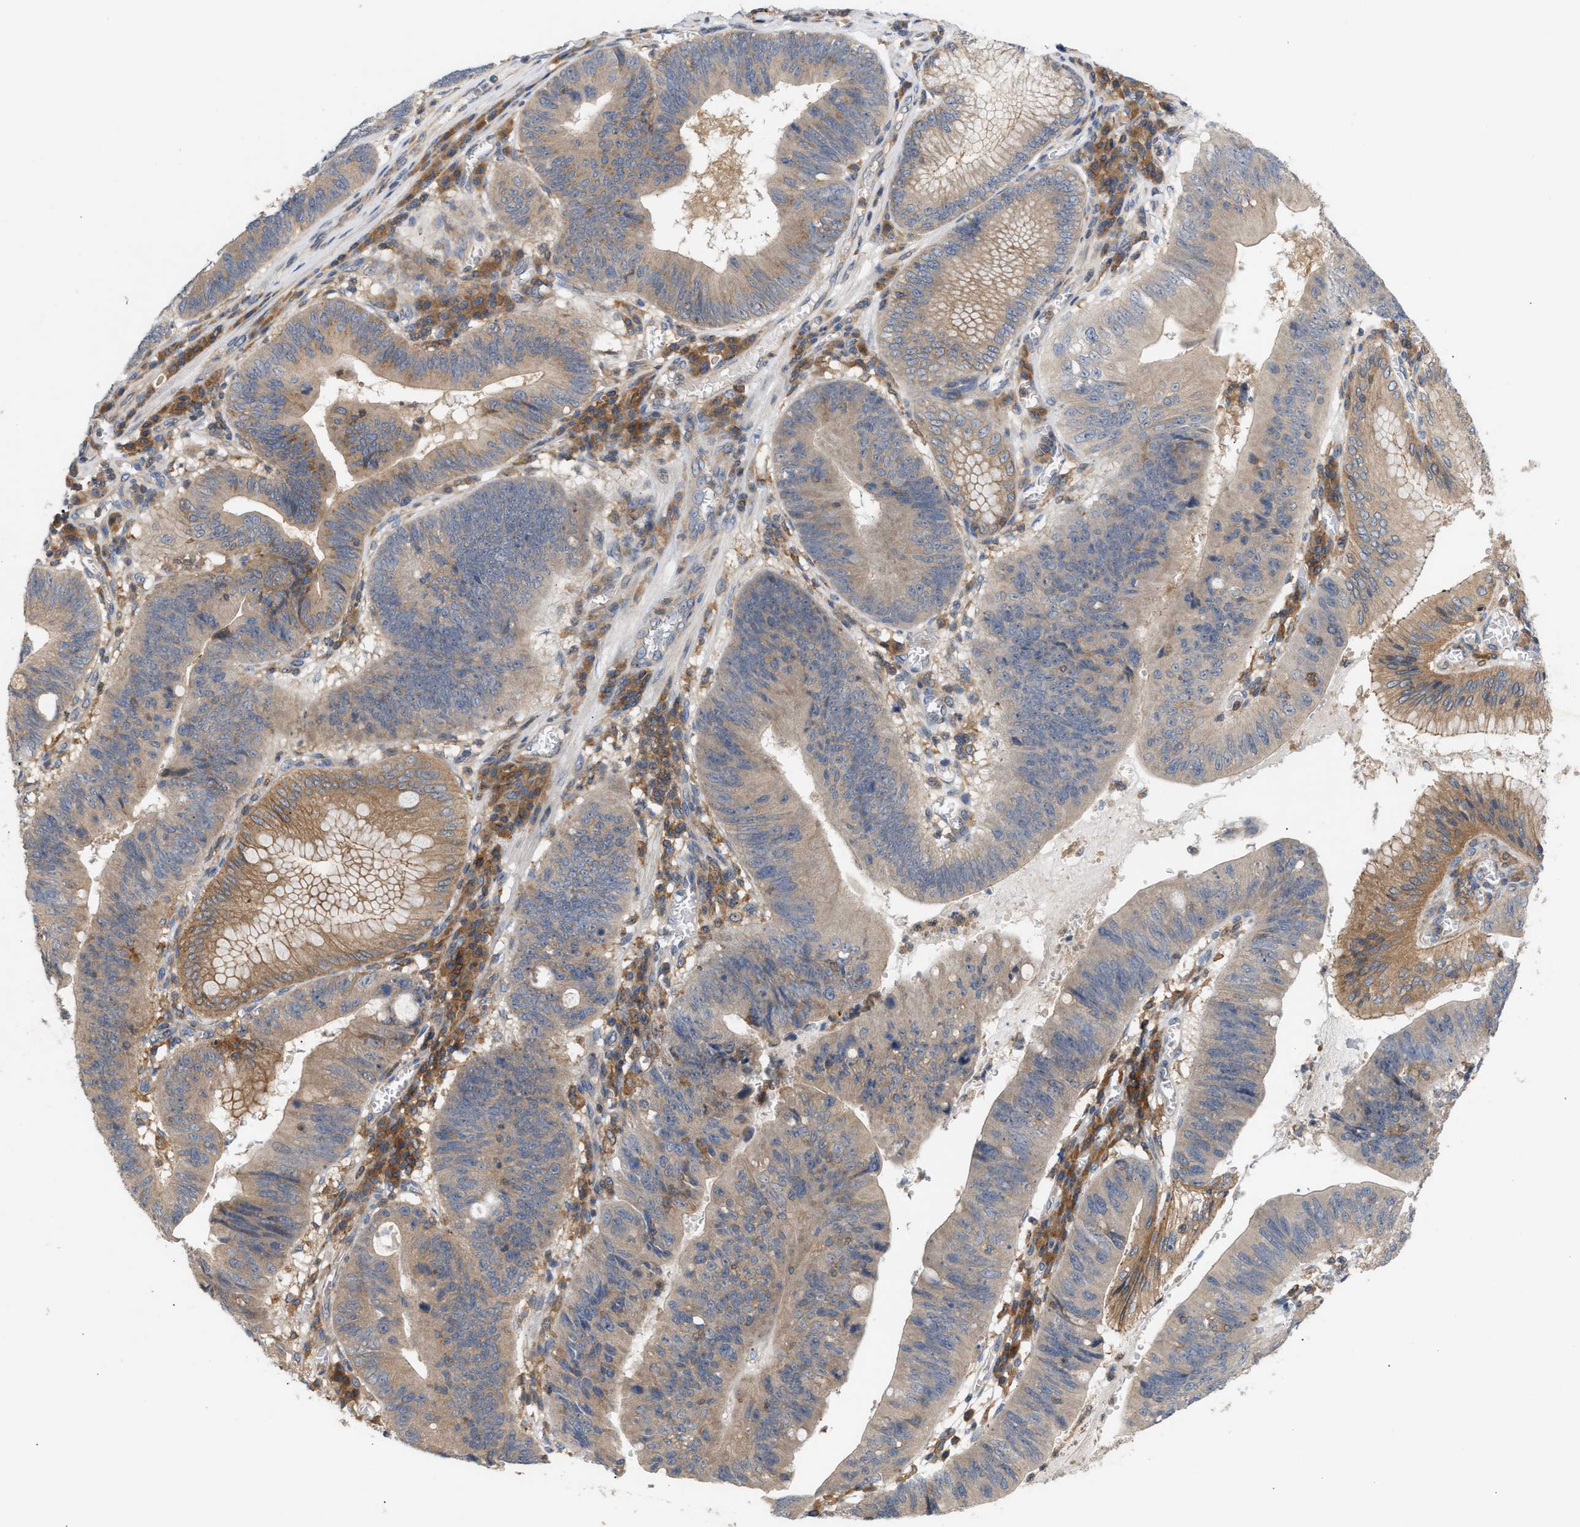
{"staining": {"intensity": "weak", "quantity": ">75%", "location": "cytoplasmic/membranous"}, "tissue": "stomach cancer", "cell_type": "Tumor cells", "image_type": "cancer", "snomed": [{"axis": "morphology", "description": "Adenocarcinoma, NOS"}, {"axis": "topography", "description": "Stomach"}], "caption": "A brown stain labels weak cytoplasmic/membranous positivity of a protein in human stomach cancer (adenocarcinoma) tumor cells. Using DAB (3,3'-diaminobenzidine) (brown) and hematoxylin (blue) stains, captured at high magnification using brightfield microscopy.", "gene": "DBNL", "patient": {"sex": "male", "age": 59}}